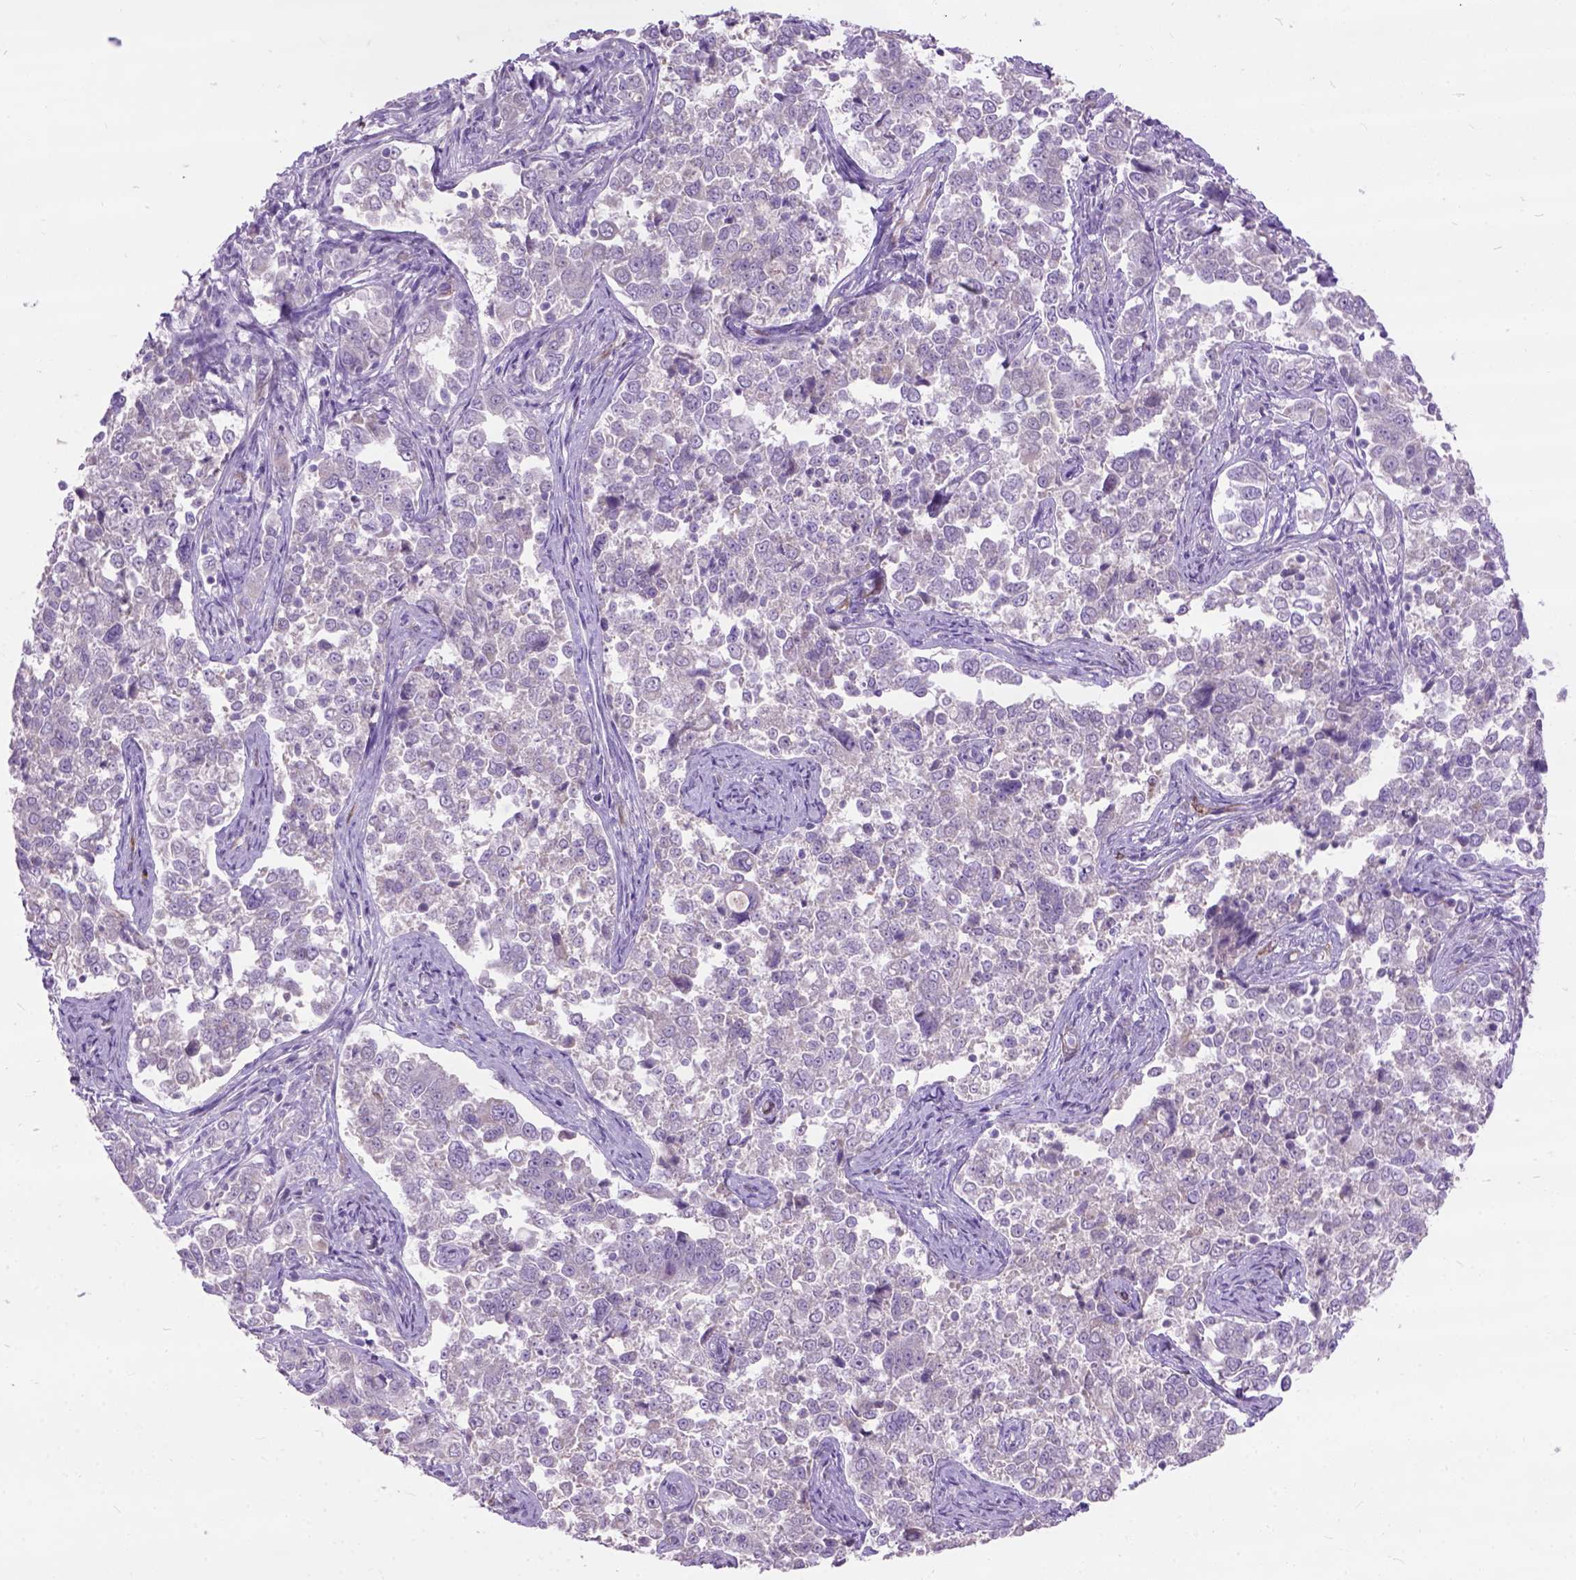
{"staining": {"intensity": "negative", "quantity": "none", "location": "none"}, "tissue": "endometrial cancer", "cell_type": "Tumor cells", "image_type": "cancer", "snomed": [{"axis": "morphology", "description": "Adenocarcinoma, NOS"}, {"axis": "topography", "description": "Endometrium"}], "caption": "High magnification brightfield microscopy of endometrial cancer stained with DAB (brown) and counterstained with hematoxylin (blue): tumor cells show no significant staining. The staining was performed using DAB (3,3'-diaminobenzidine) to visualize the protein expression in brown, while the nuclei were stained in blue with hematoxylin (Magnification: 20x).", "gene": "MAPT", "patient": {"sex": "female", "age": 43}}